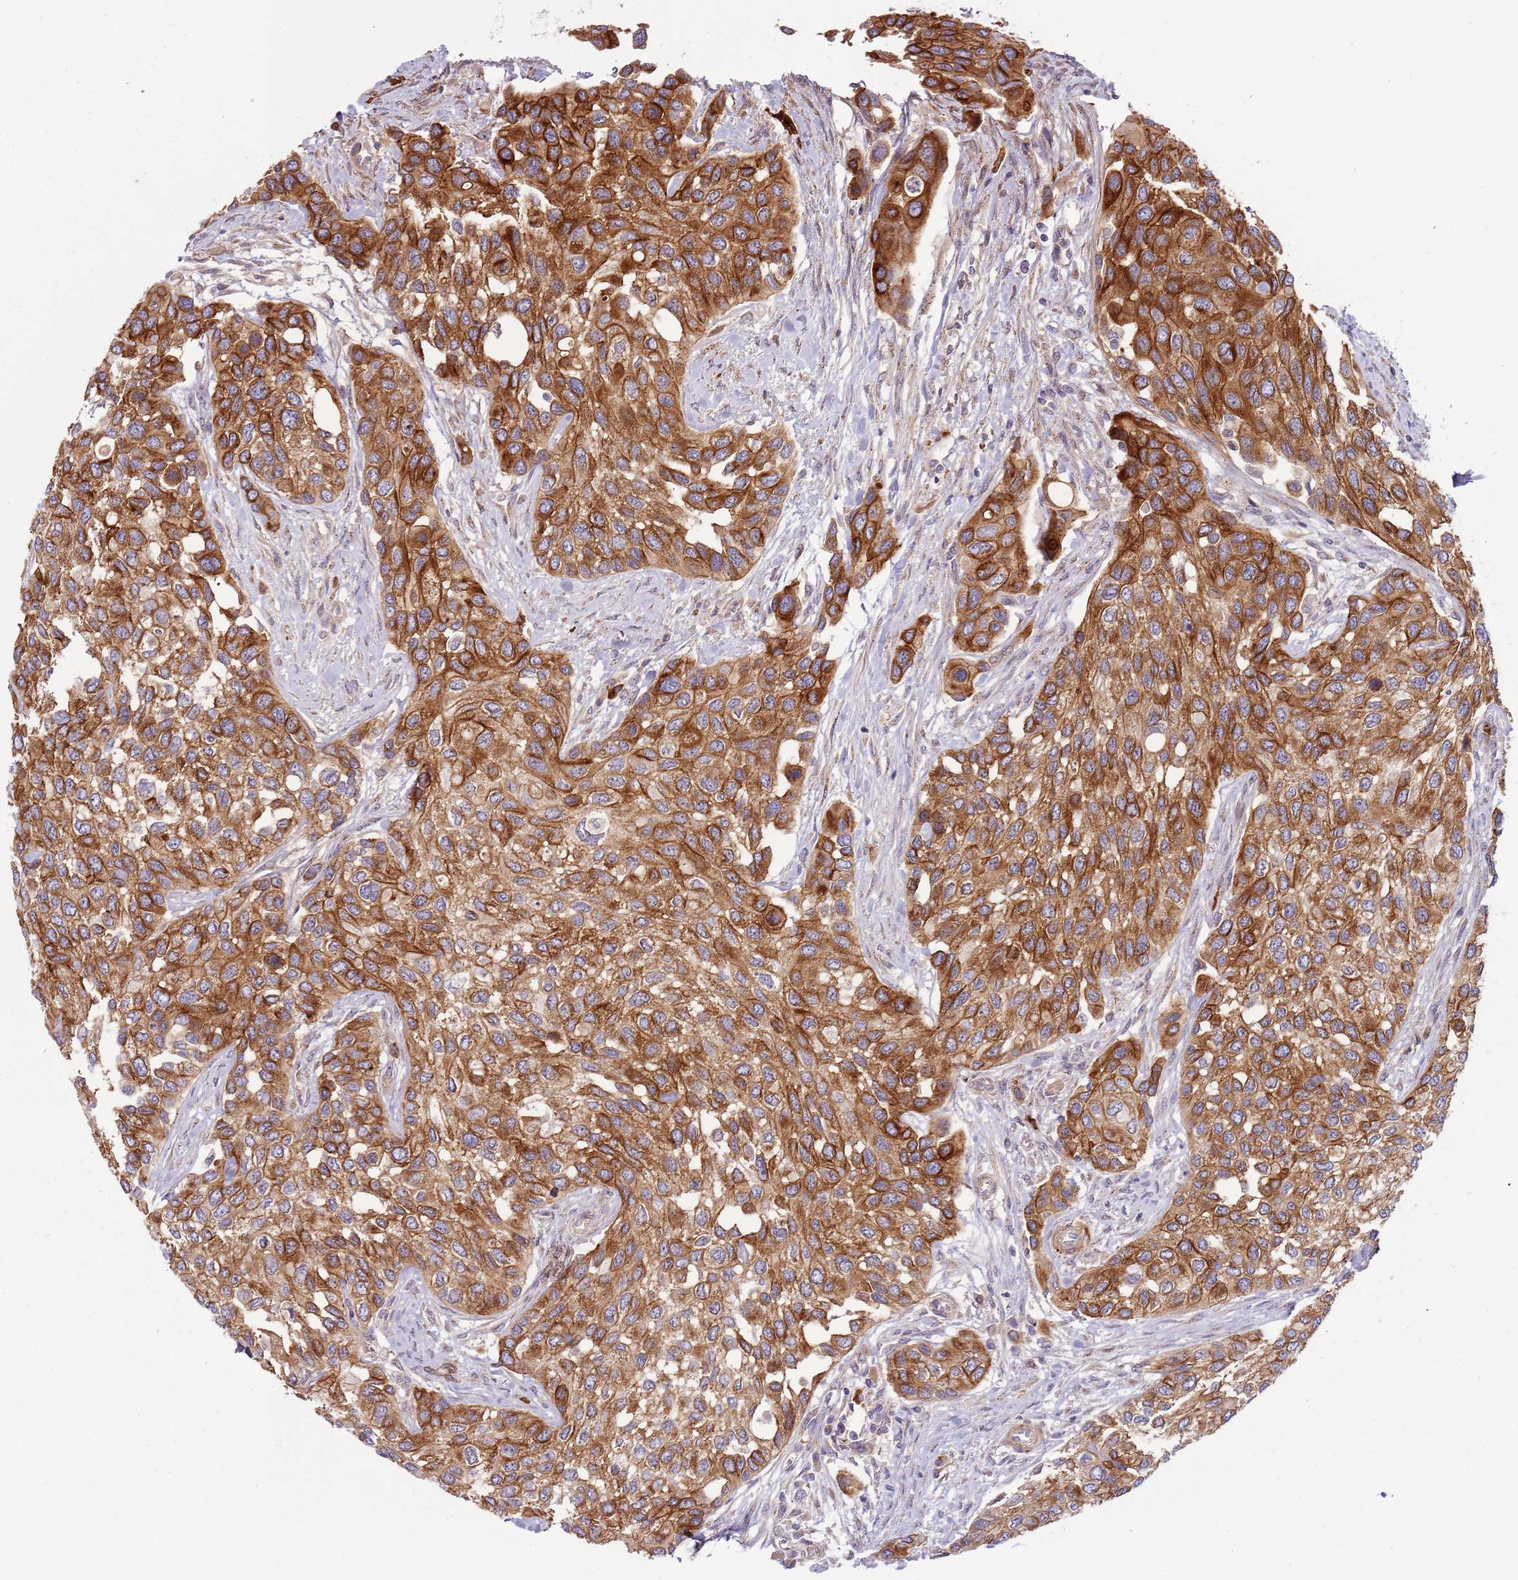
{"staining": {"intensity": "strong", "quantity": ">75%", "location": "cytoplasmic/membranous"}, "tissue": "urothelial cancer", "cell_type": "Tumor cells", "image_type": "cancer", "snomed": [{"axis": "morphology", "description": "Normal tissue, NOS"}, {"axis": "morphology", "description": "Urothelial carcinoma, High grade"}, {"axis": "topography", "description": "Vascular tissue"}, {"axis": "topography", "description": "Urinary bladder"}], "caption": "Protein expression analysis of human urothelial carcinoma (high-grade) reveals strong cytoplasmic/membranous staining in about >75% of tumor cells. (brown staining indicates protein expression, while blue staining denotes nuclei).", "gene": "RNF128", "patient": {"sex": "female", "age": 56}}